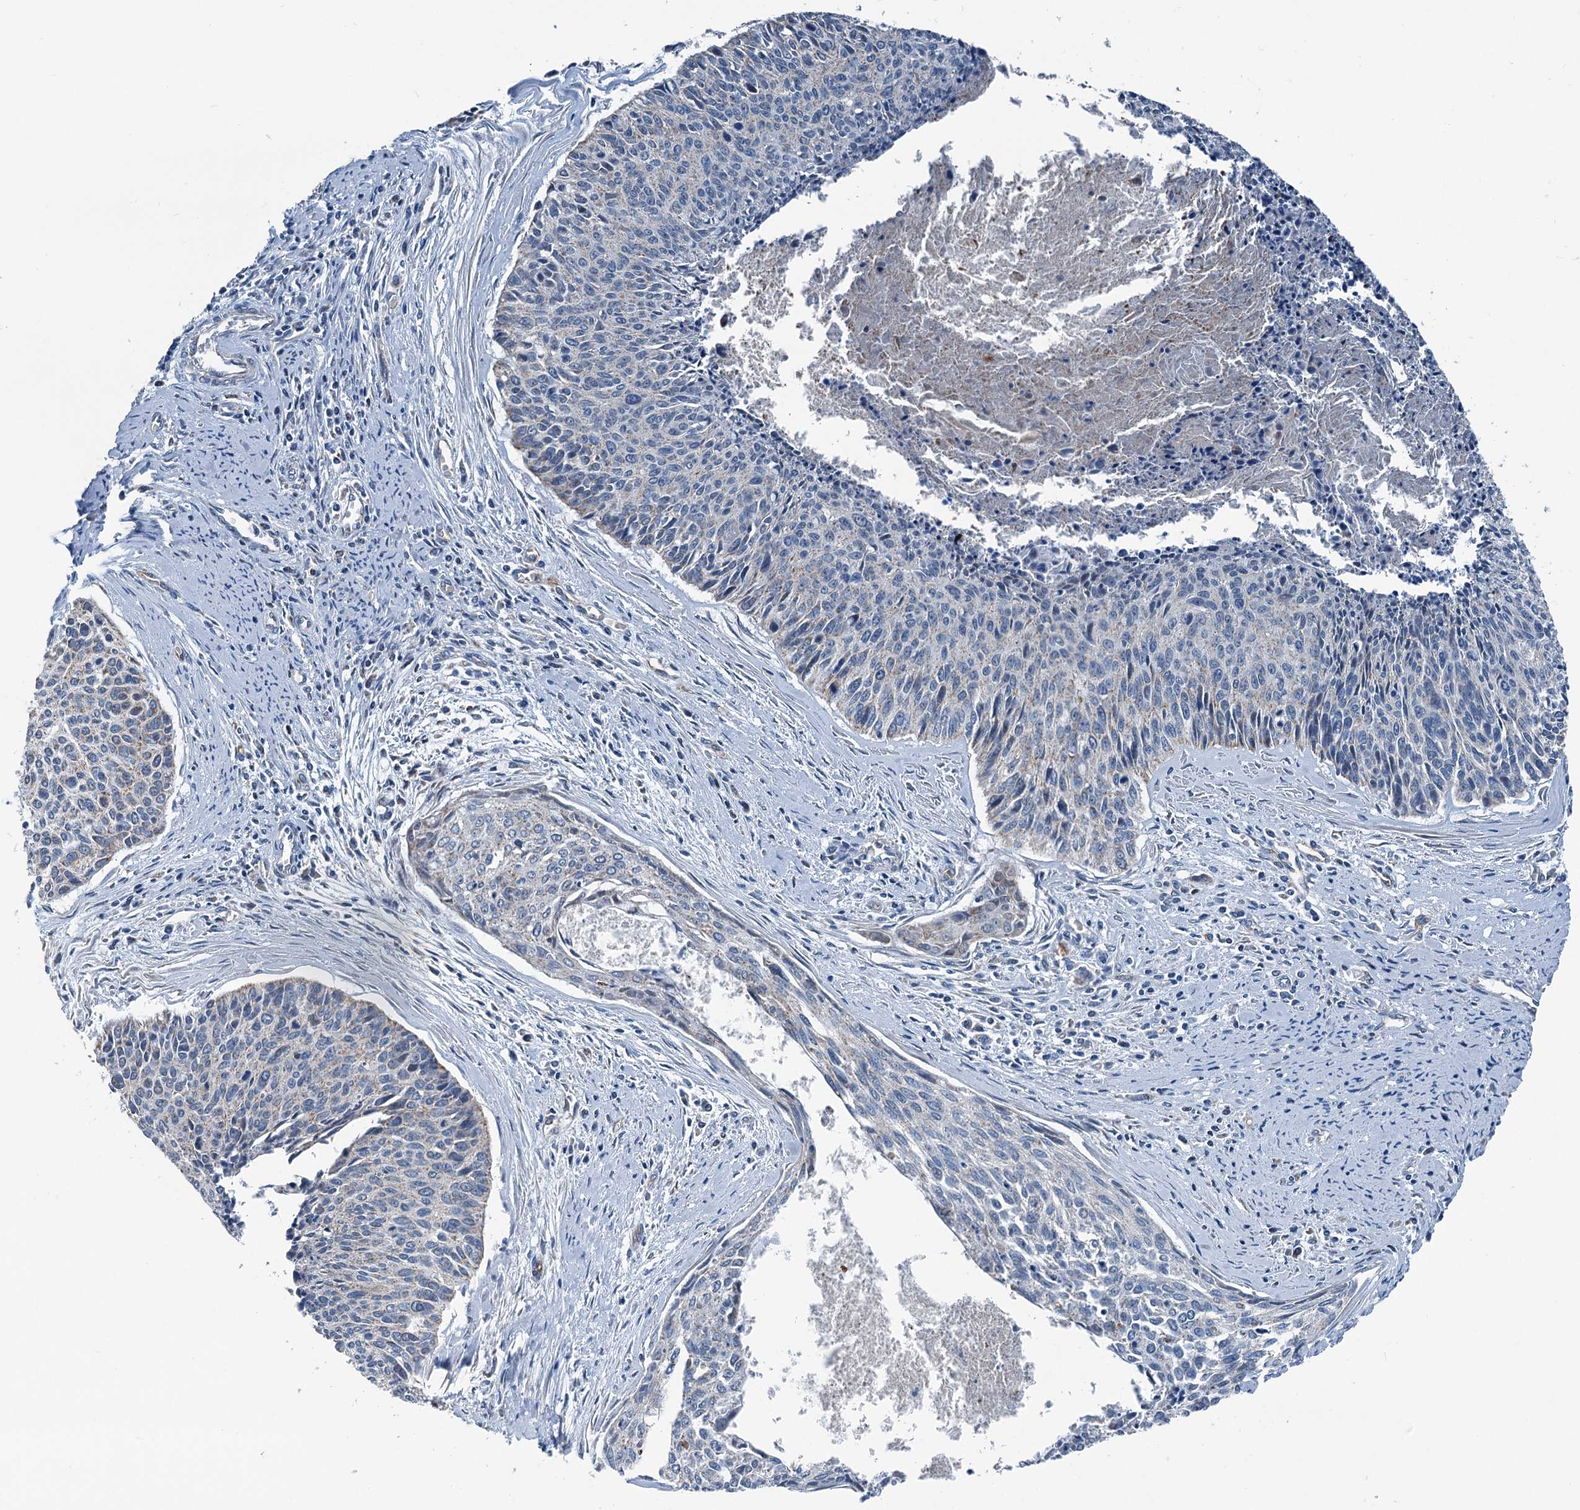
{"staining": {"intensity": "negative", "quantity": "none", "location": "none"}, "tissue": "cervical cancer", "cell_type": "Tumor cells", "image_type": "cancer", "snomed": [{"axis": "morphology", "description": "Squamous cell carcinoma, NOS"}, {"axis": "topography", "description": "Cervix"}], "caption": "Immunohistochemistry of human squamous cell carcinoma (cervical) demonstrates no positivity in tumor cells.", "gene": "TRPT1", "patient": {"sex": "female", "age": 55}}